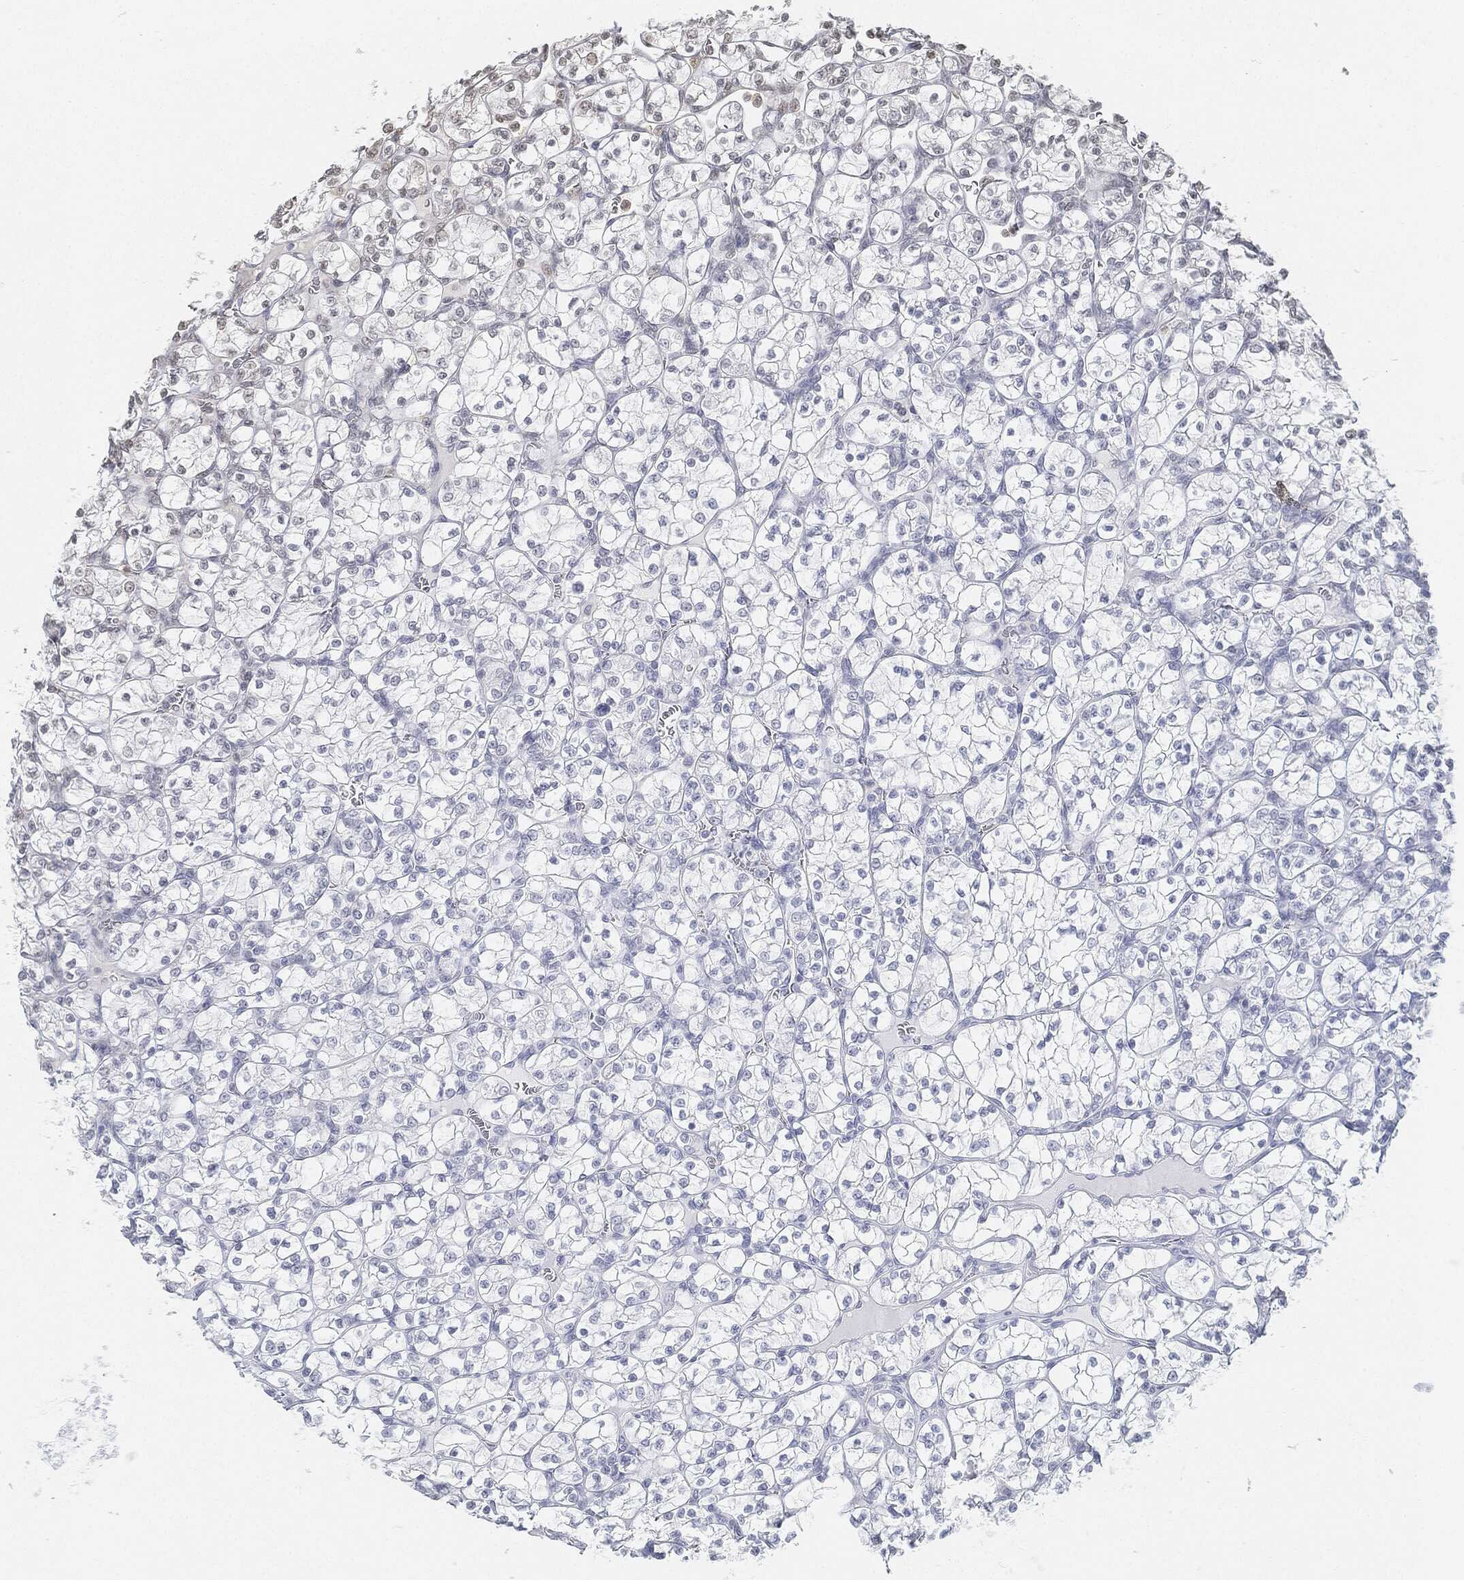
{"staining": {"intensity": "negative", "quantity": "none", "location": "none"}, "tissue": "renal cancer", "cell_type": "Tumor cells", "image_type": "cancer", "snomed": [{"axis": "morphology", "description": "Adenocarcinoma, NOS"}, {"axis": "topography", "description": "Kidney"}], "caption": "Tumor cells show no significant staining in renal cancer.", "gene": "CIB1", "patient": {"sex": "female", "age": 89}}